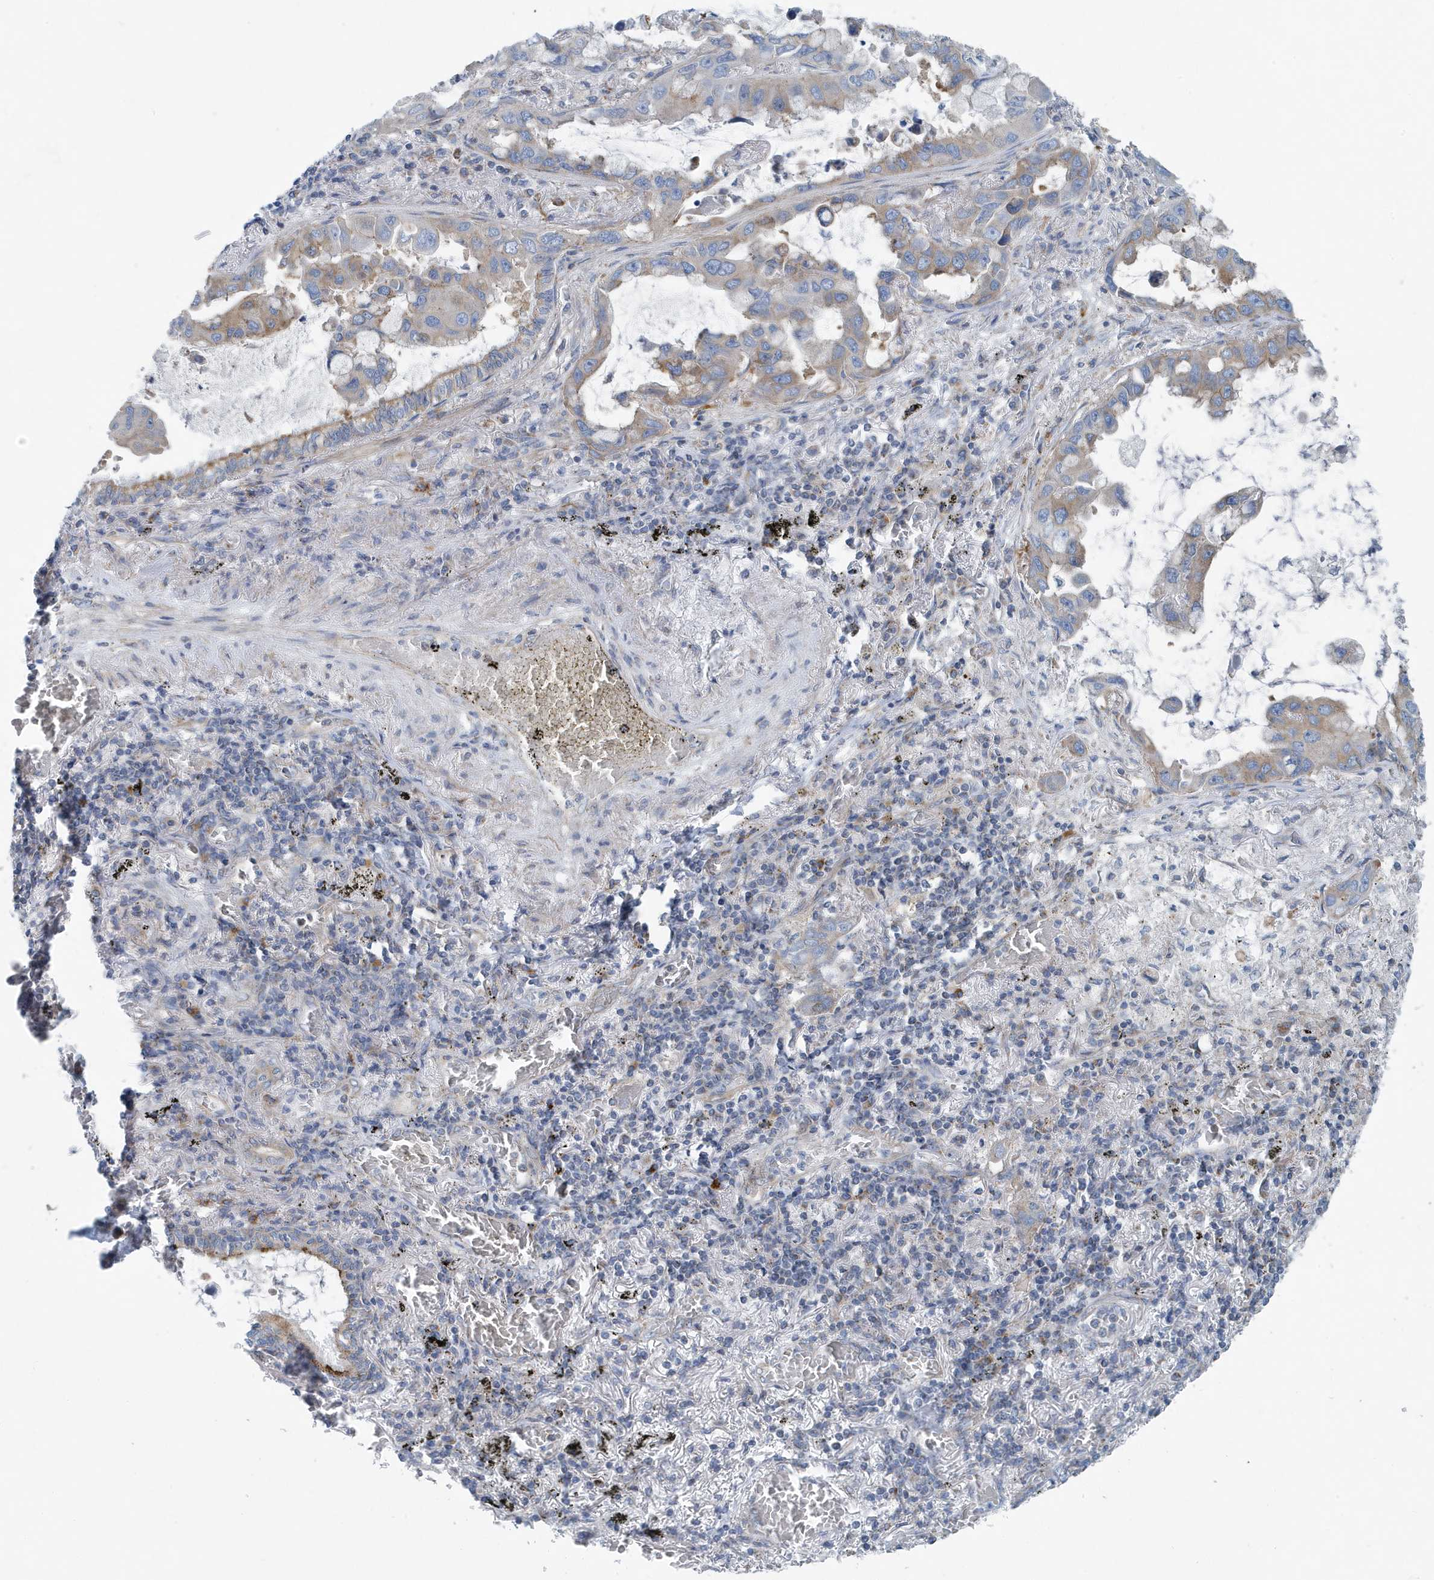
{"staining": {"intensity": "weak", "quantity": "25%-75%", "location": "cytoplasmic/membranous"}, "tissue": "lung cancer", "cell_type": "Tumor cells", "image_type": "cancer", "snomed": [{"axis": "morphology", "description": "Adenocarcinoma, NOS"}, {"axis": "topography", "description": "Lung"}], "caption": "High-power microscopy captured an IHC histopathology image of lung adenocarcinoma, revealing weak cytoplasmic/membranous positivity in approximately 25%-75% of tumor cells.", "gene": "PPM1M", "patient": {"sex": "male", "age": 64}}